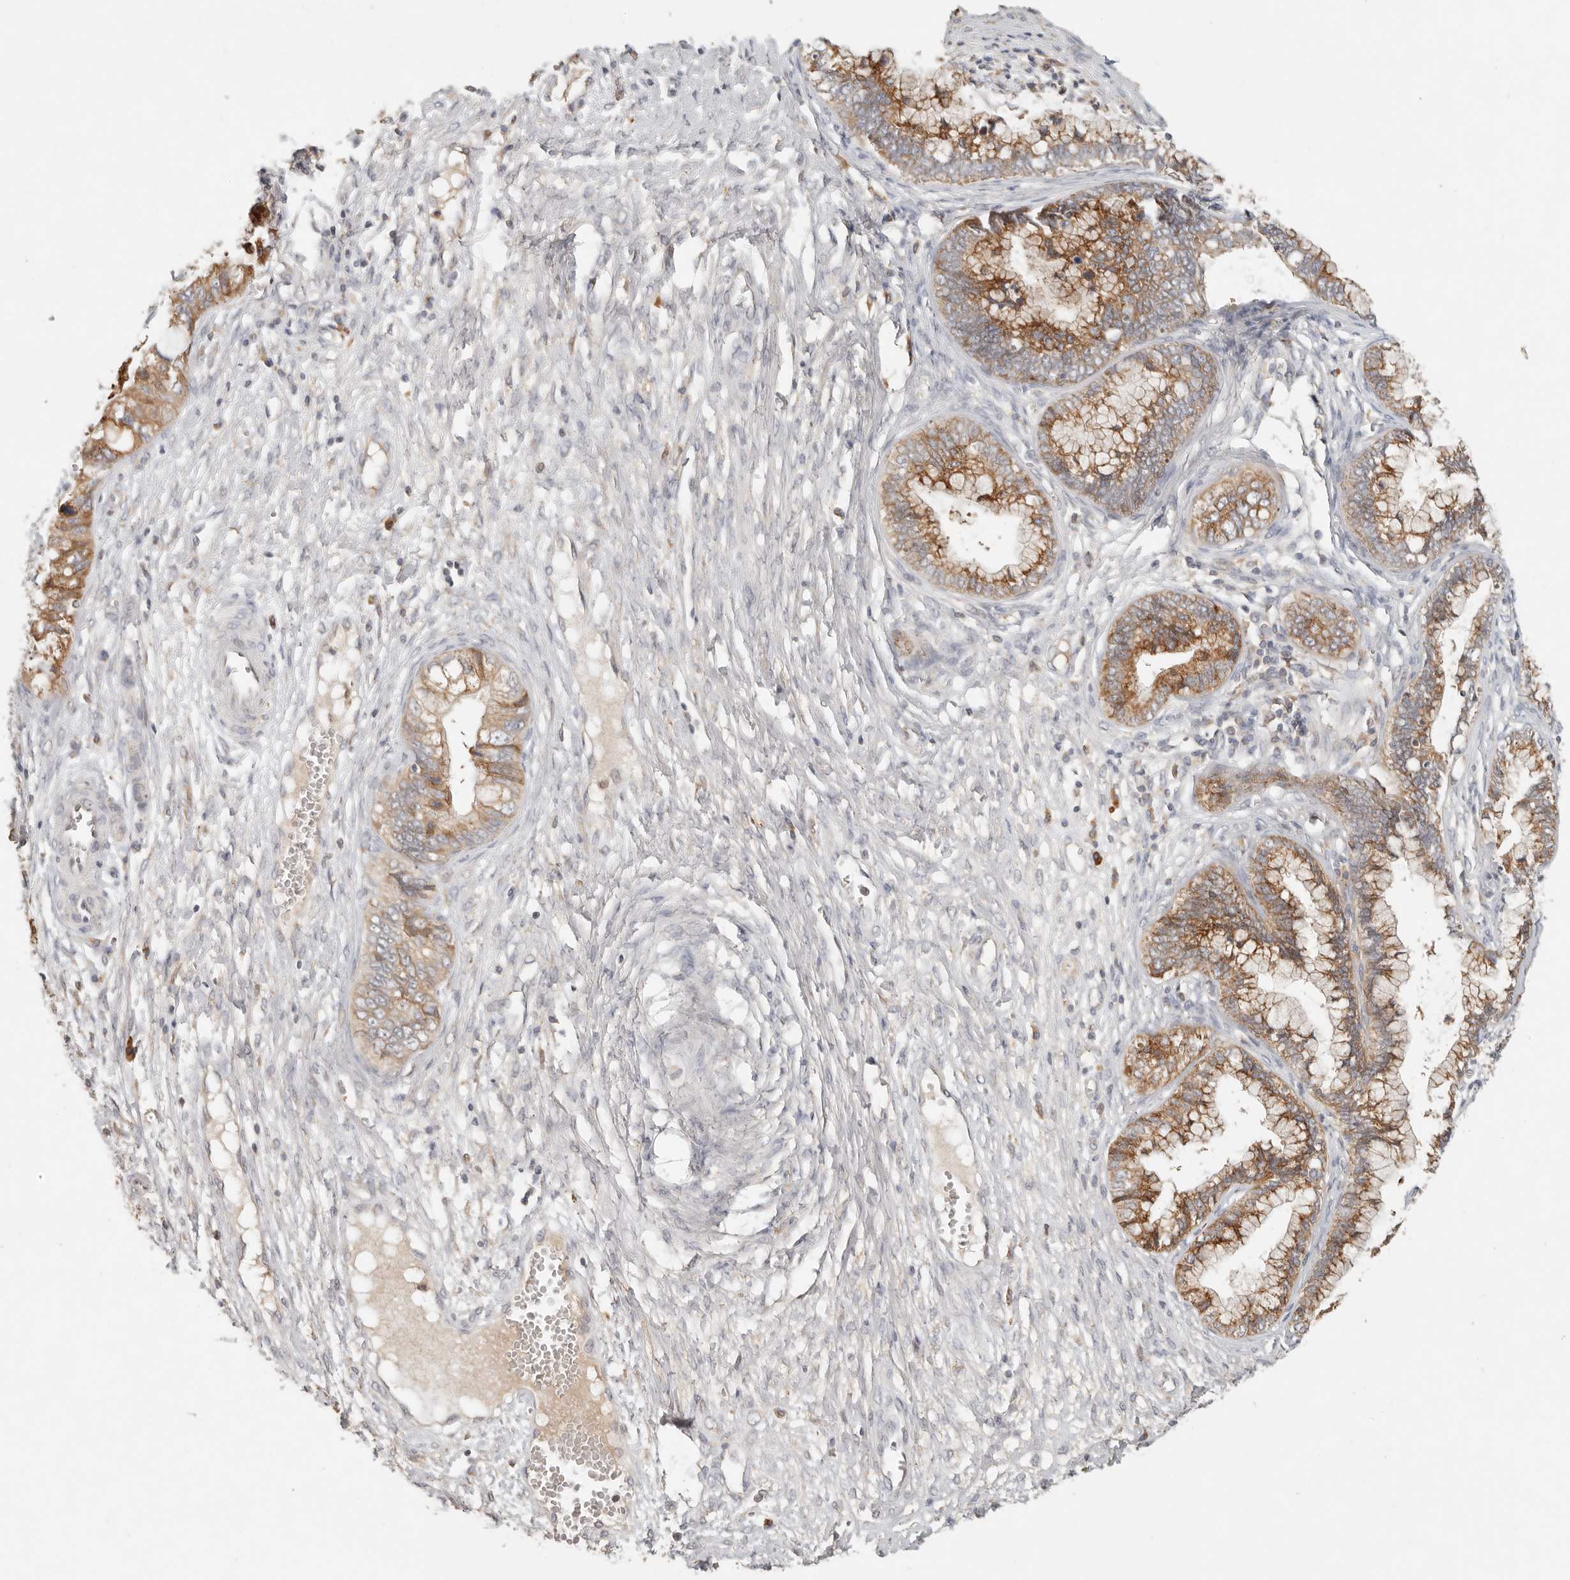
{"staining": {"intensity": "moderate", "quantity": ">75%", "location": "cytoplasmic/membranous"}, "tissue": "cervical cancer", "cell_type": "Tumor cells", "image_type": "cancer", "snomed": [{"axis": "morphology", "description": "Adenocarcinoma, NOS"}, {"axis": "topography", "description": "Cervix"}], "caption": "The immunohistochemical stain shows moderate cytoplasmic/membranous staining in tumor cells of cervical cancer (adenocarcinoma) tissue.", "gene": "ARHGEF10L", "patient": {"sex": "female", "age": 44}}